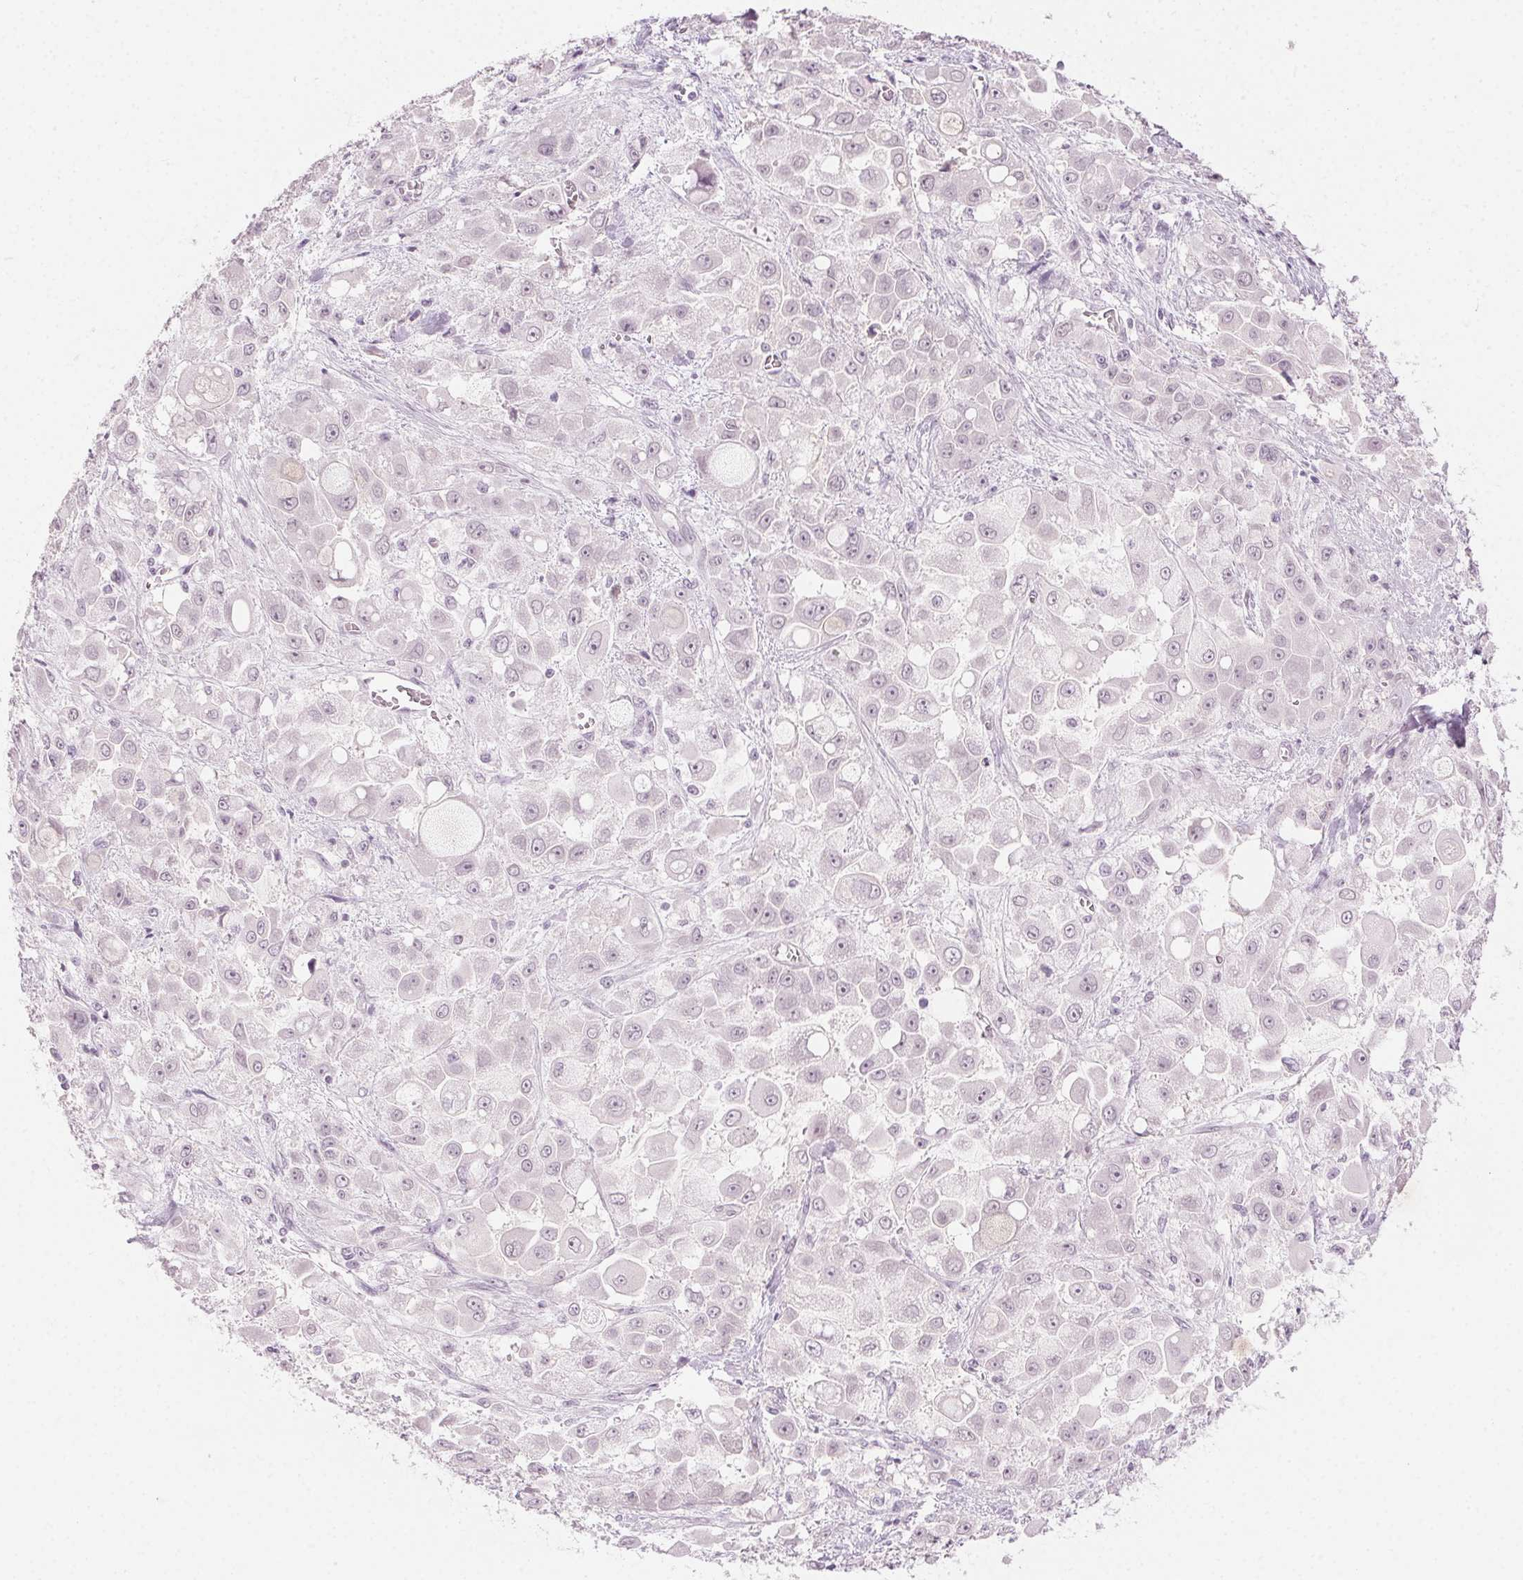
{"staining": {"intensity": "negative", "quantity": "none", "location": "none"}, "tissue": "stomach cancer", "cell_type": "Tumor cells", "image_type": "cancer", "snomed": [{"axis": "morphology", "description": "Adenocarcinoma, NOS"}, {"axis": "topography", "description": "Stomach"}], "caption": "Tumor cells are negative for protein expression in human stomach cancer (adenocarcinoma). (DAB immunohistochemistry (IHC), high magnification).", "gene": "HSF5", "patient": {"sex": "female", "age": 76}}